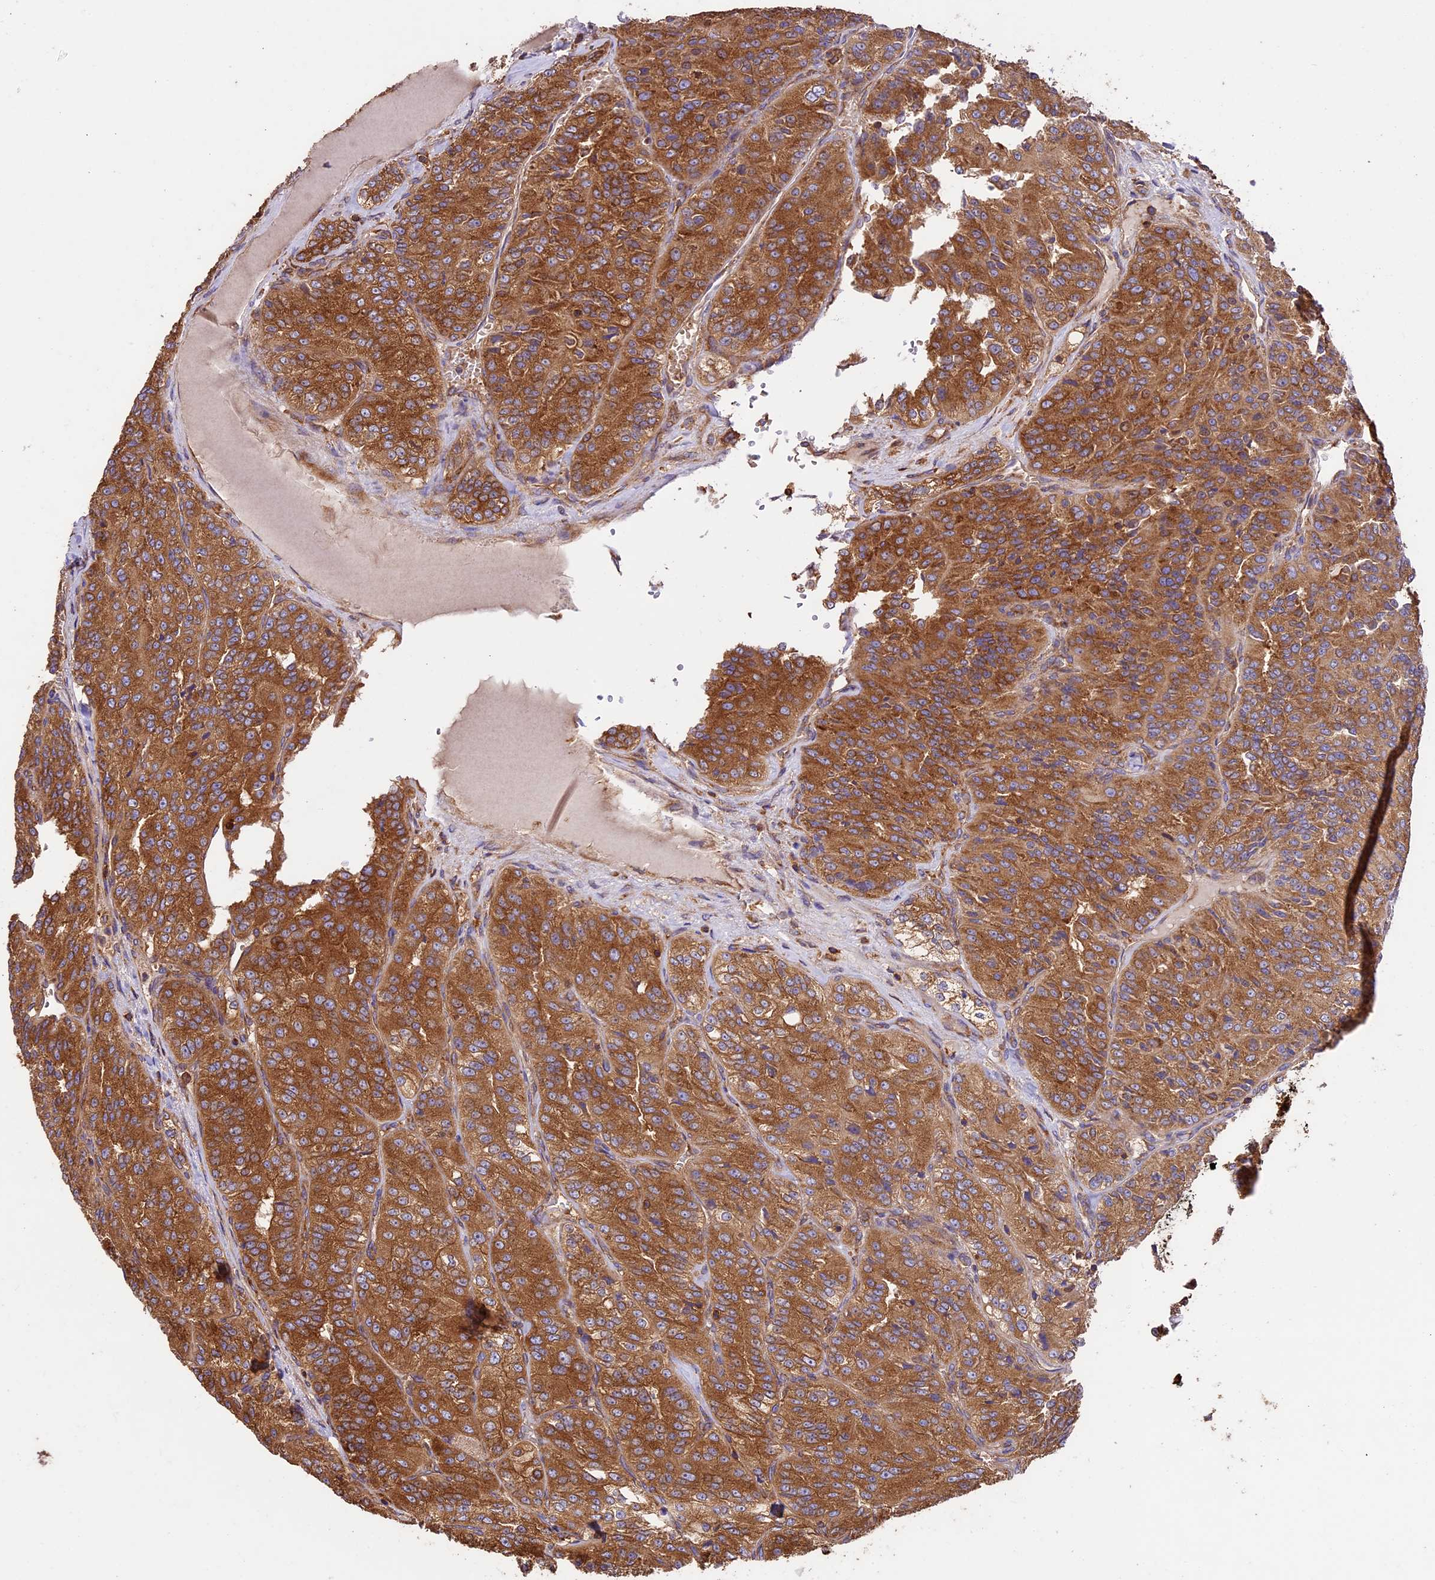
{"staining": {"intensity": "strong", "quantity": ">75%", "location": "cytoplasmic/membranous"}, "tissue": "renal cancer", "cell_type": "Tumor cells", "image_type": "cancer", "snomed": [{"axis": "morphology", "description": "Adenocarcinoma, NOS"}, {"axis": "topography", "description": "Kidney"}], "caption": "Adenocarcinoma (renal) was stained to show a protein in brown. There is high levels of strong cytoplasmic/membranous positivity in approximately >75% of tumor cells.", "gene": "KARS1", "patient": {"sex": "female", "age": 63}}